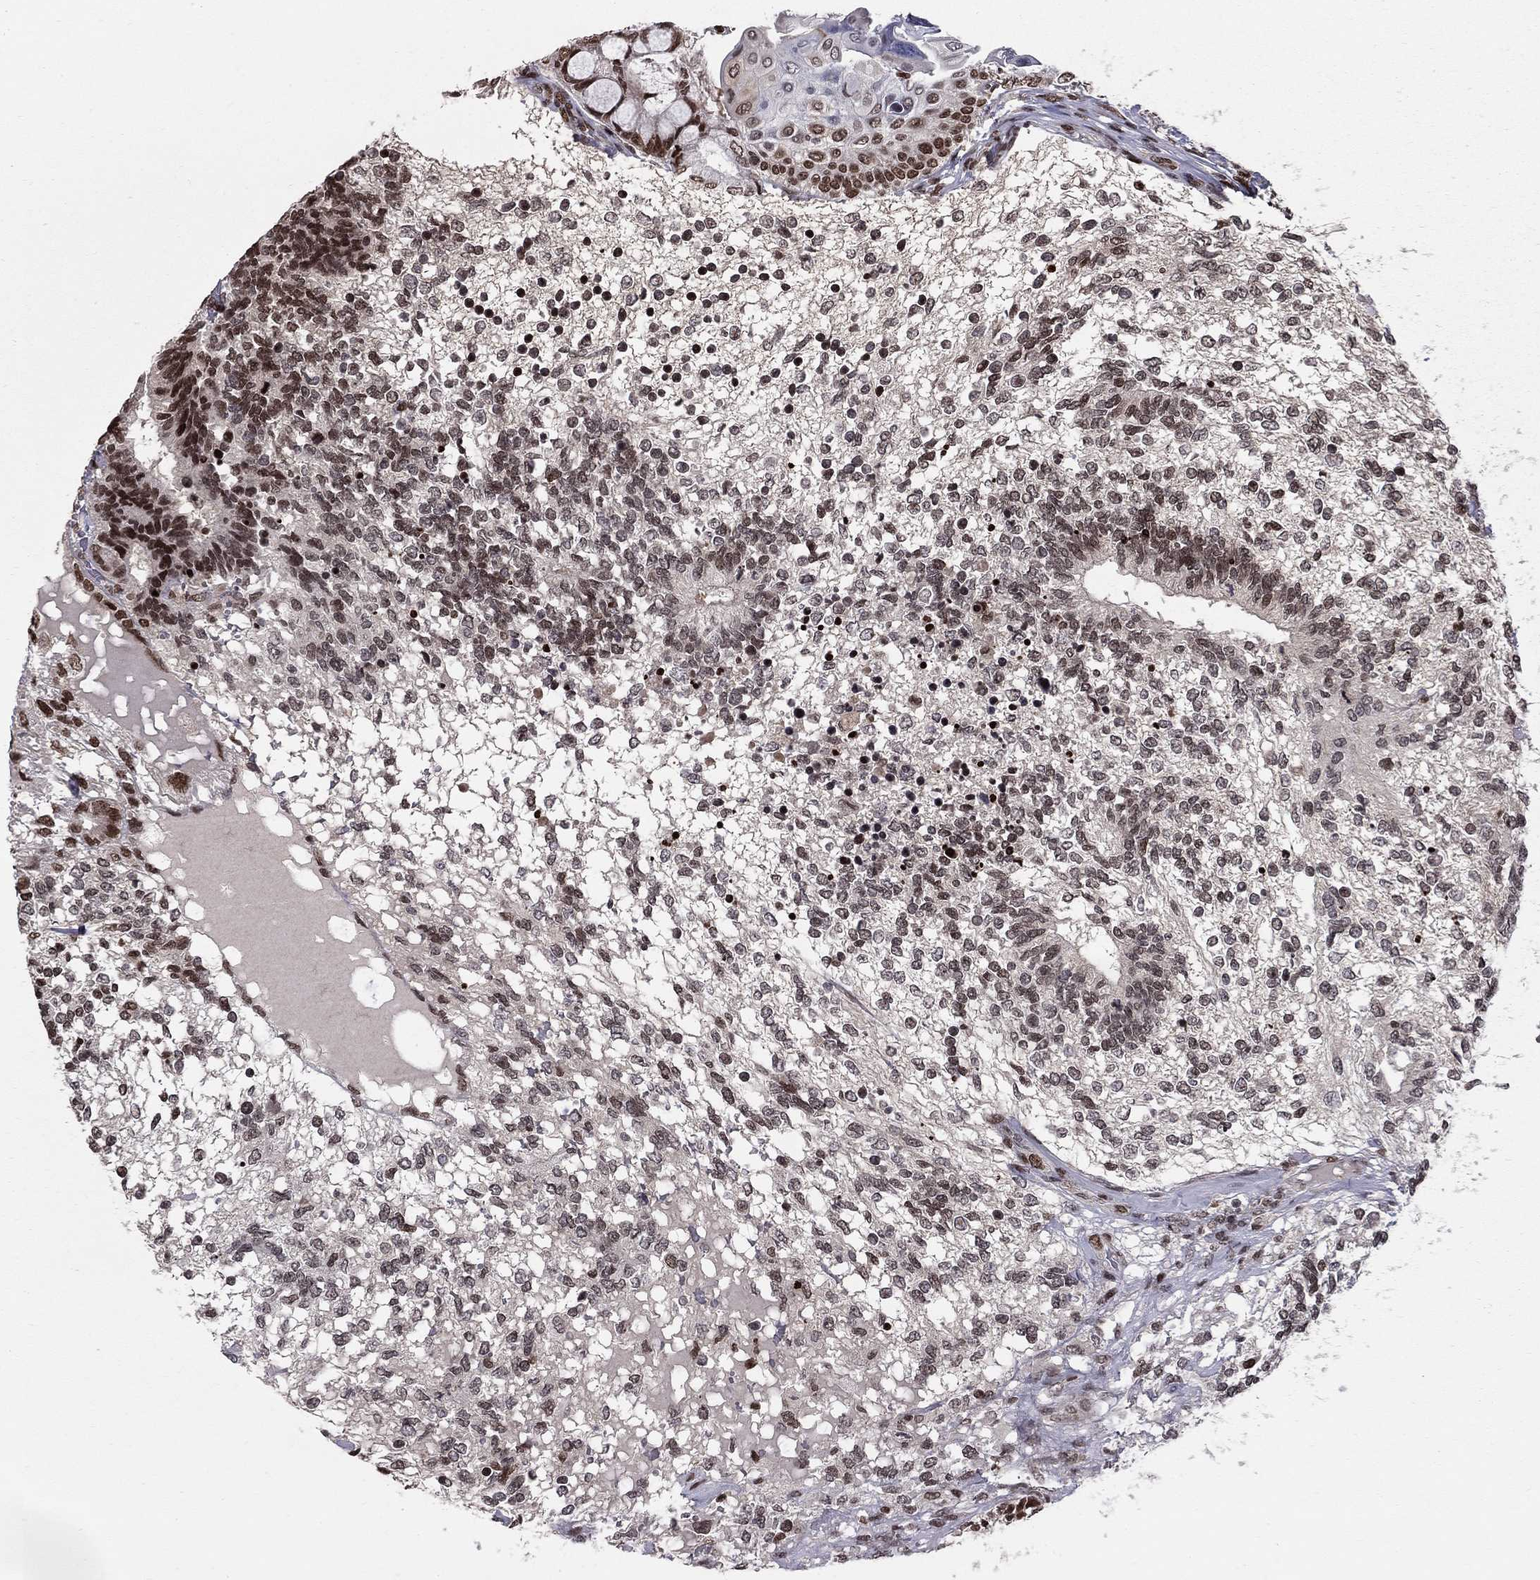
{"staining": {"intensity": "strong", "quantity": "25%-75%", "location": "nuclear"}, "tissue": "testis cancer", "cell_type": "Tumor cells", "image_type": "cancer", "snomed": [{"axis": "morphology", "description": "Seminoma, NOS"}, {"axis": "morphology", "description": "Carcinoma, Embryonal, NOS"}, {"axis": "topography", "description": "Testis"}], "caption": "Human seminoma (testis) stained with a brown dye shows strong nuclear positive positivity in approximately 25%-75% of tumor cells.", "gene": "RNASEH2C", "patient": {"sex": "male", "age": 41}}